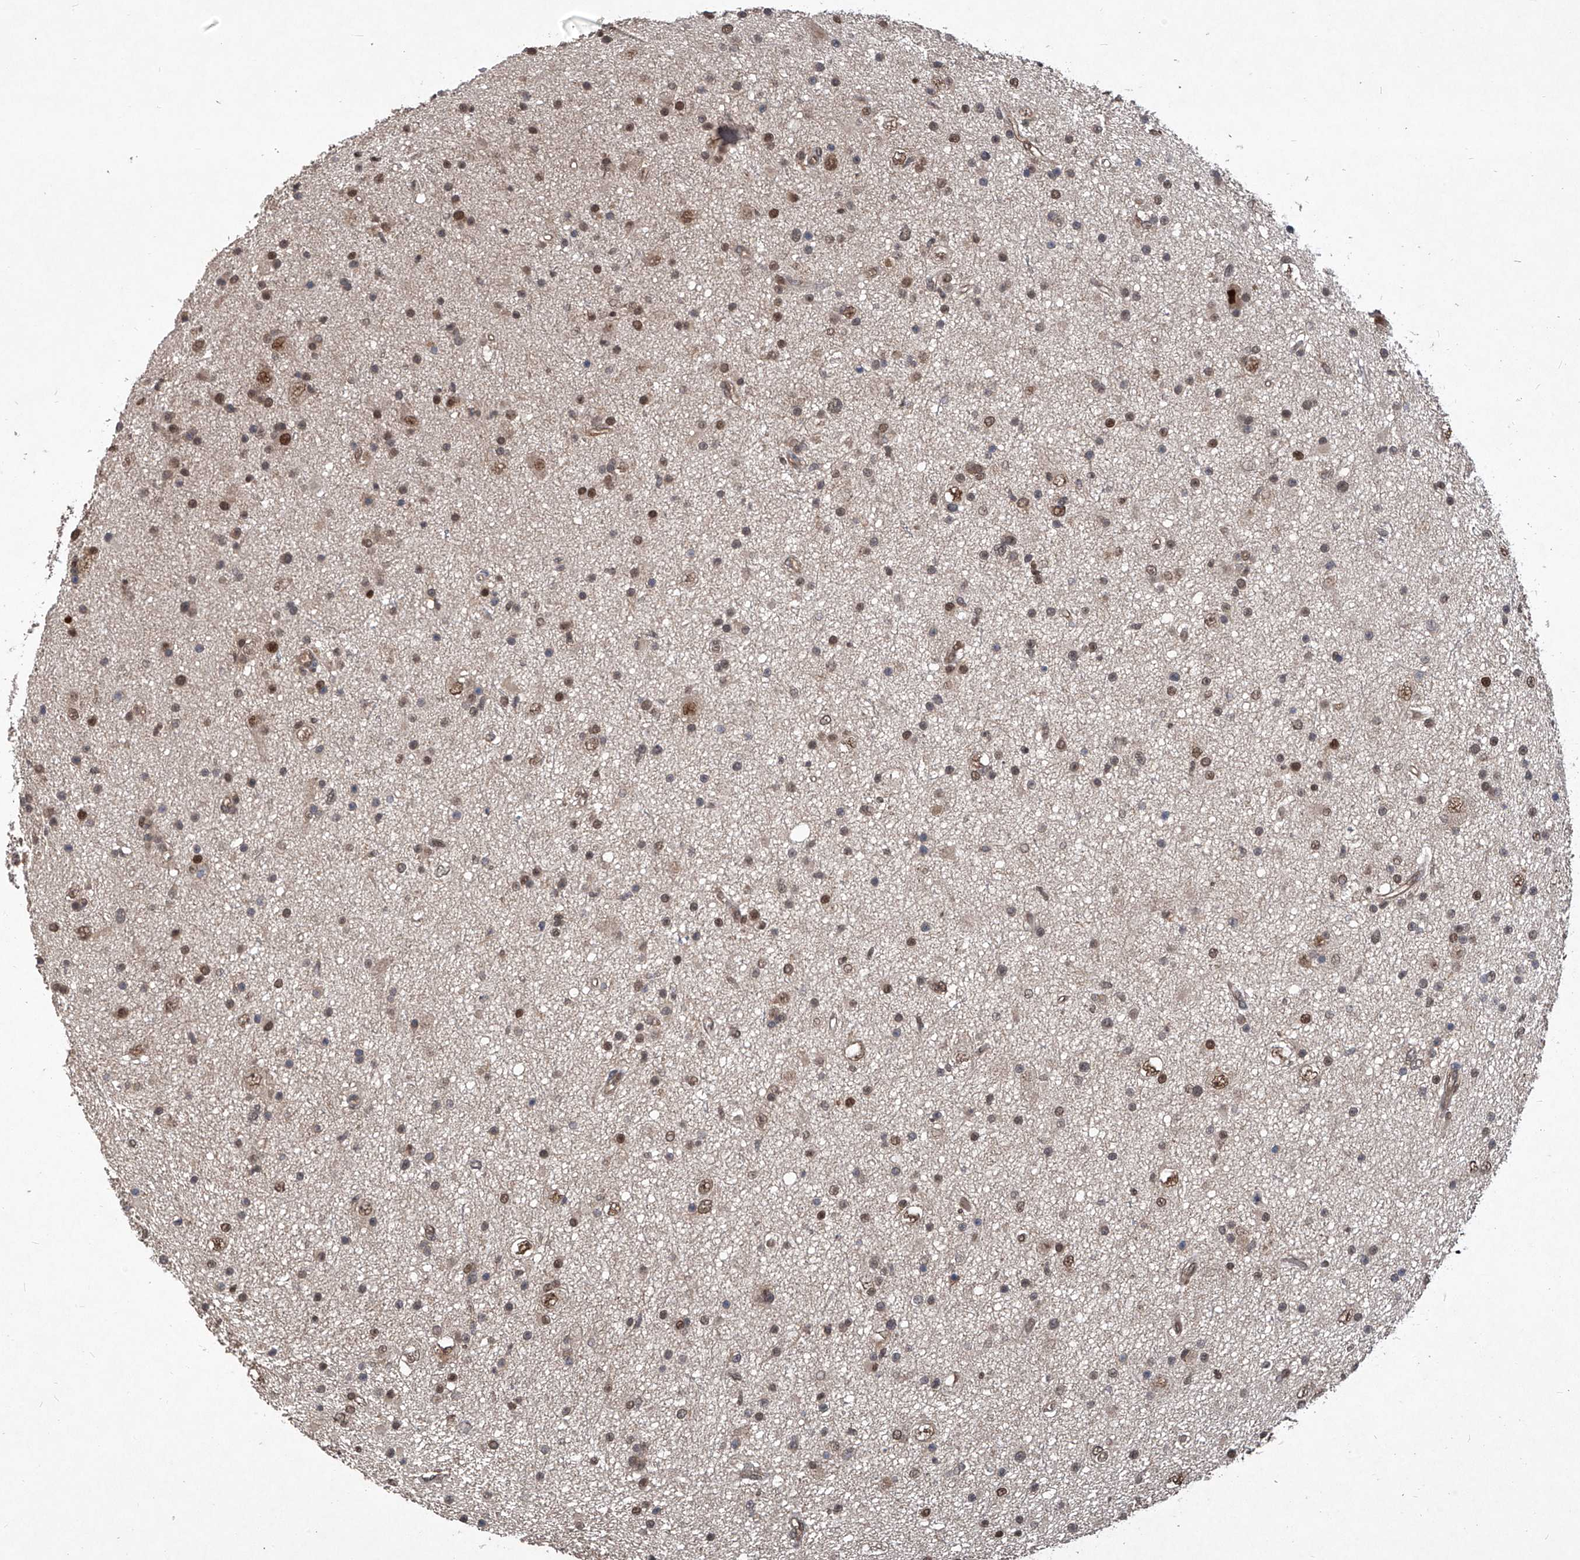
{"staining": {"intensity": "moderate", "quantity": "25%-75%", "location": "nuclear"}, "tissue": "glioma", "cell_type": "Tumor cells", "image_type": "cancer", "snomed": [{"axis": "morphology", "description": "Glioma, malignant, Low grade"}, {"axis": "topography", "description": "Cerebral cortex"}], "caption": "The micrograph shows a brown stain indicating the presence of a protein in the nuclear of tumor cells in malignant glioma (low-grade).", "gene": "PSMB1", "patient": {"sex": "female", "age": 39}}